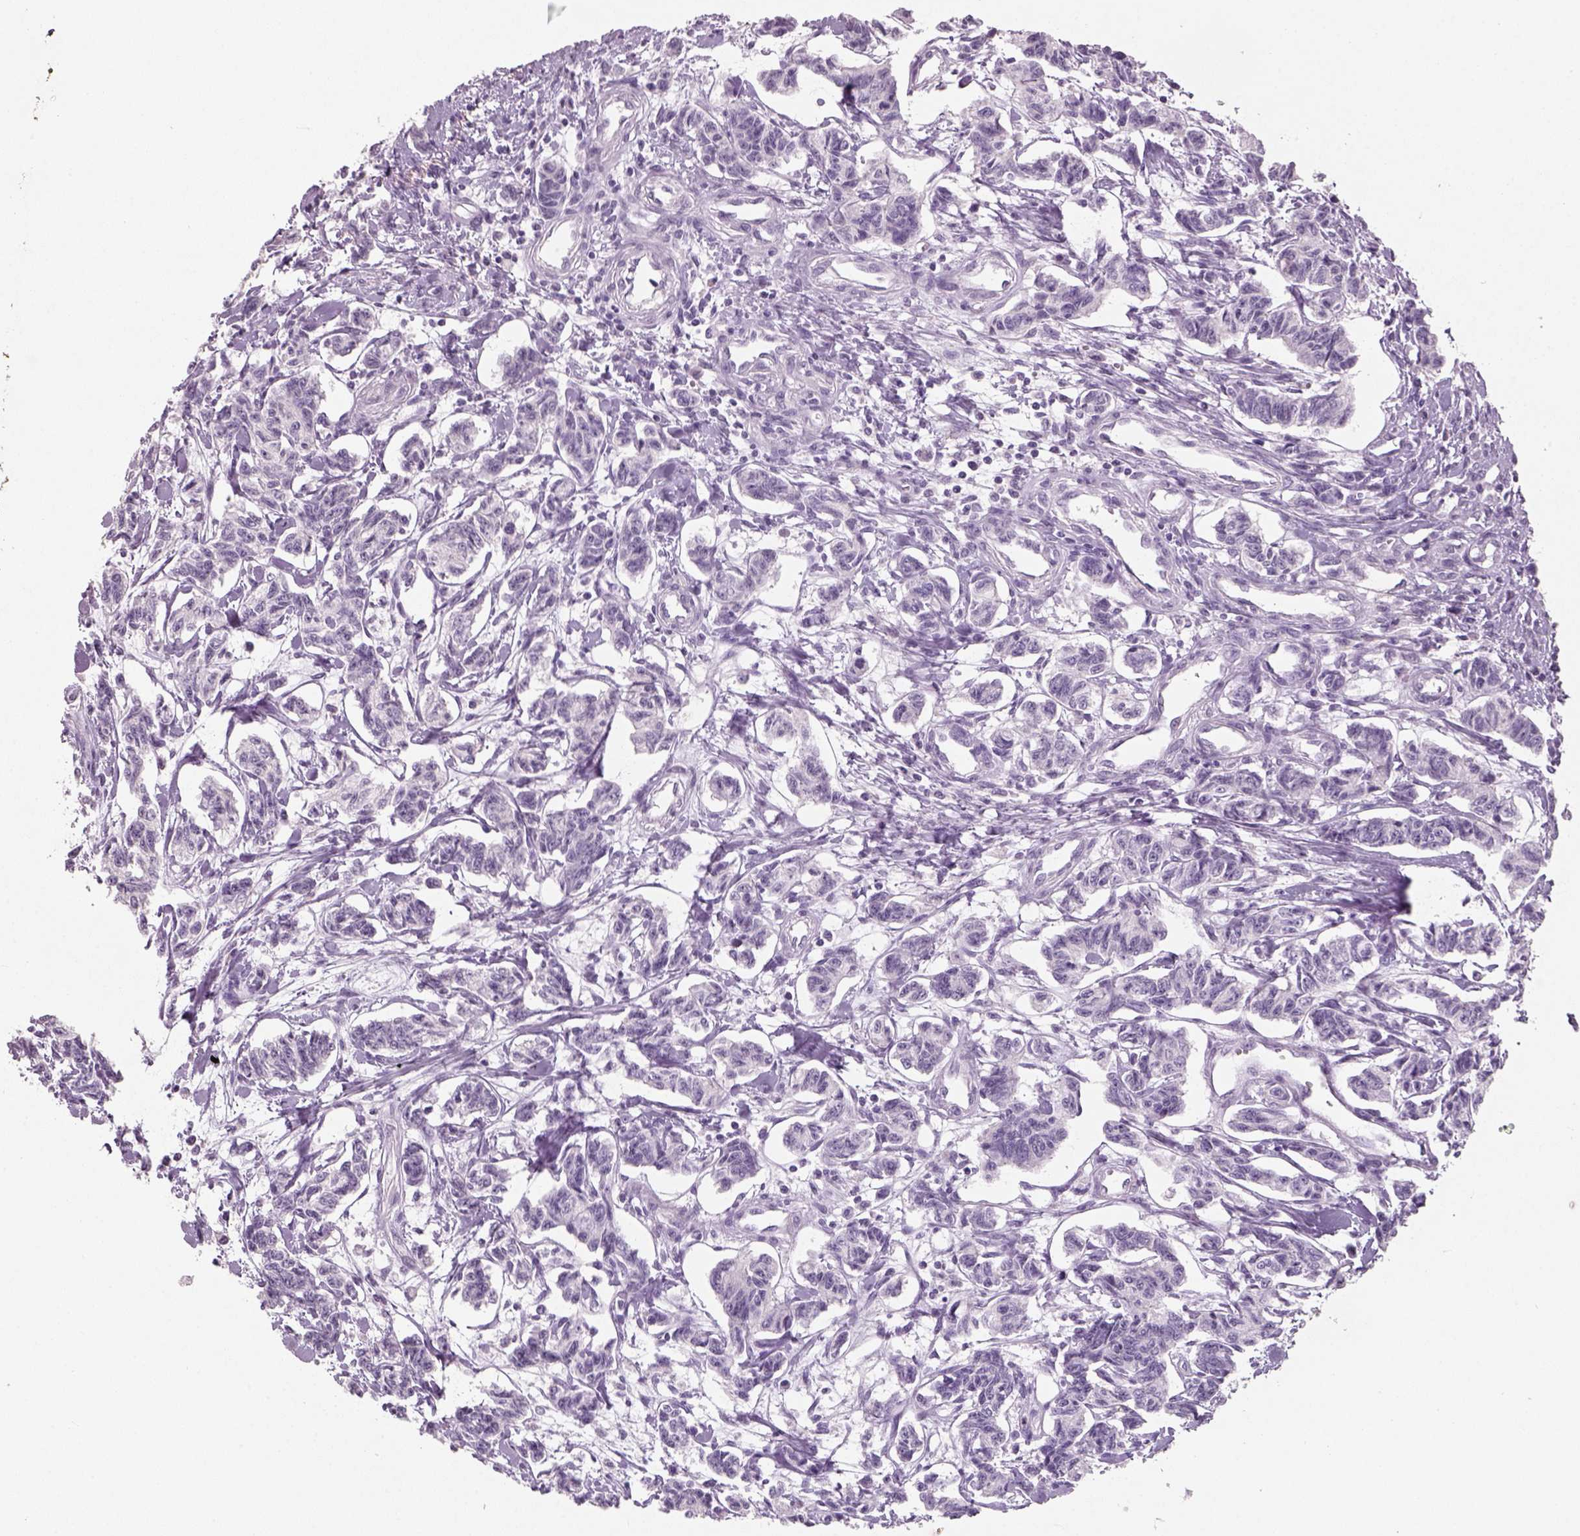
{"staining": {"intensity": "negative", "quantity": "none", "location": "none"}, "tissue": "carcinoid", "cell_type": "Tumor cells", "image_type": "cancer", "snomed": [{"axis": "morphology", "description": "Carcinoid, malignant, NOS"}, {"axis": "topography", "description": "Kidney"}], "caption": "Image shows no protein staining in tumor cells of carcinoid tissue. The staining was performed using DAB to visualize the protein expression in brown, while the nuclei were stained in blue with hematoxylin (Magnification: 20x).", "gene": "SLC6A2", "patient": {"sex": "female", "age": 41}}